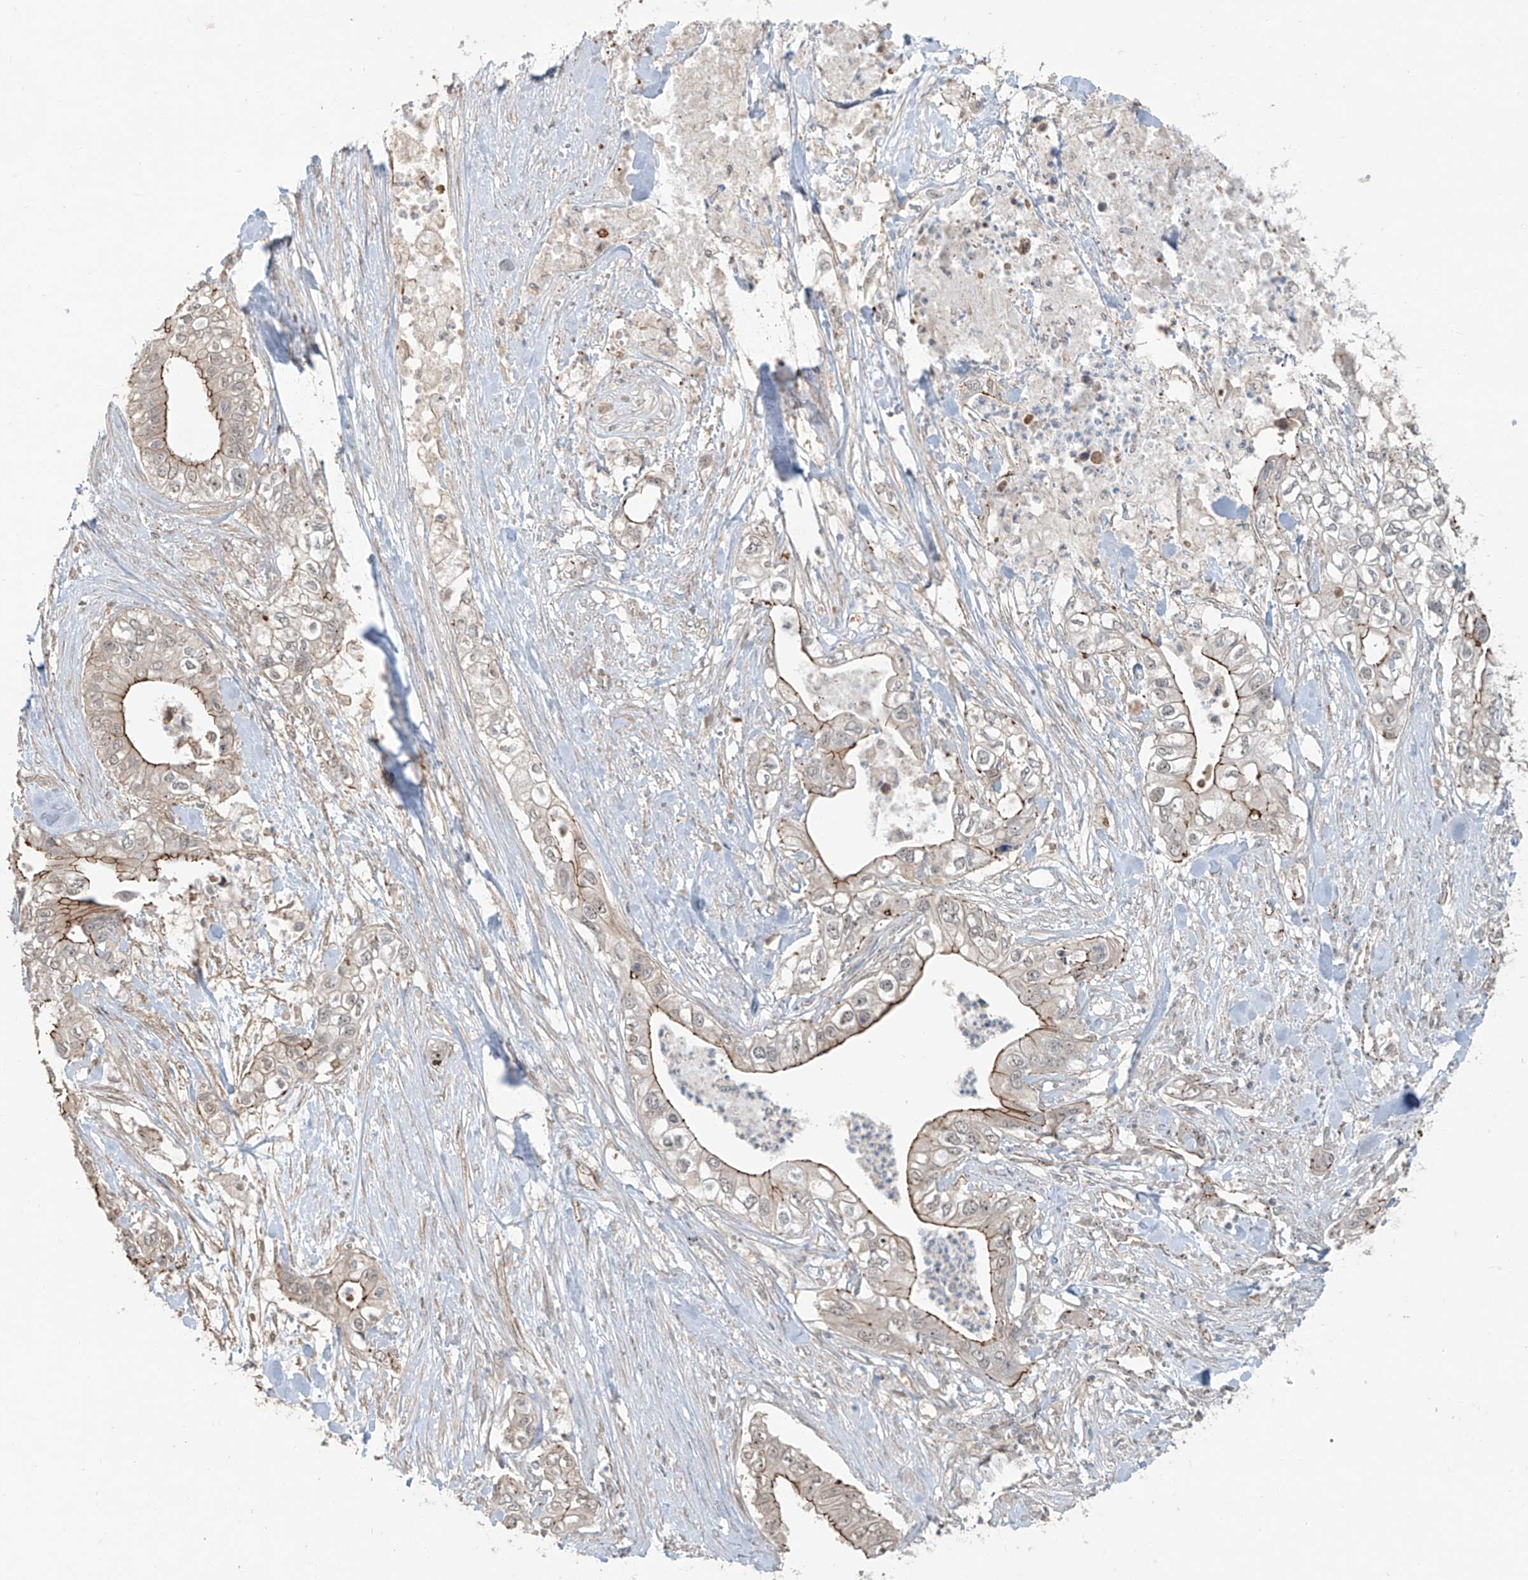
{"staining": {"intensity": "moderate", "quantity": "25%-75%", "location": "cytoplasmic/membranous"}, "tissue": "pancreatic cancer", "cell_type": "Tumor cells", "image_type": "cancer", "snomed": [{"axis": "morphology", "description": "Adenocarcinoma, NOS"}, {"axis": "topography", "description": "Pancreas"}], "caption": "This micrograph displays IHC staining of human pancreatic adenocarcinoma, with medium moderate cytoplasmic/membranous expression in about 25%-75% of tumor cells.", "gene": "ZNF16", "patient": {"sex": "female", "age": 78}}